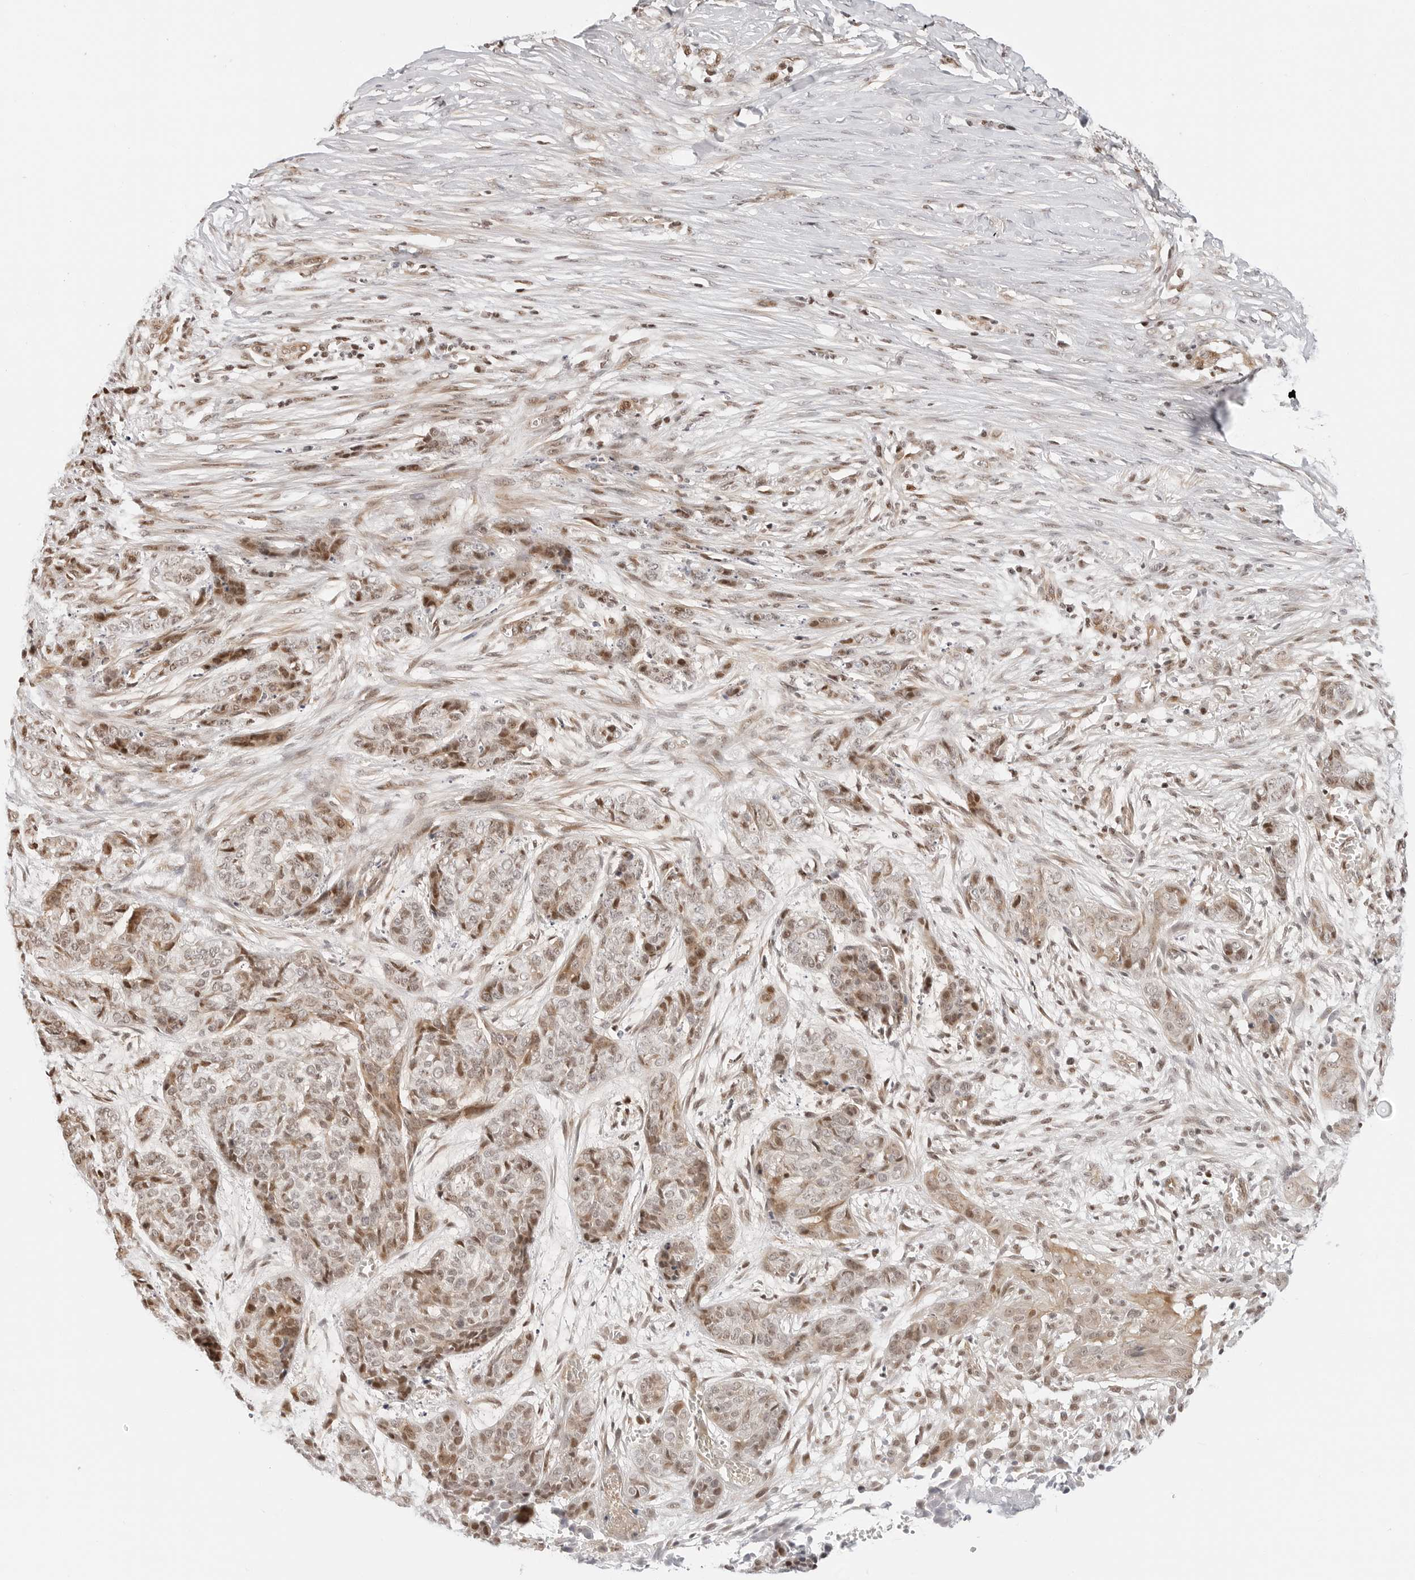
{"staining": {"intensity": "moderate", "quantity": "<25%", "location": "cytoplasmic/membranous,nuclear"}, "tissue": "skin cancer", "cell_type": "Tumor cells", "image_type": "cancer", "snomed": [{"axis": "morphology", "description": "Basal cell carcinoma"}, {"axis": "topography", "description": "Skin"}], "caption": "Immunohistochemistry of human basal cell carcinoma (skin) shows low levels of moderate cytoplasmic/membranous and nuclear positivity in about <25% of tumor cells.", "gene": "ZNF613", "patient": {"sex": "female", "age": 64}}